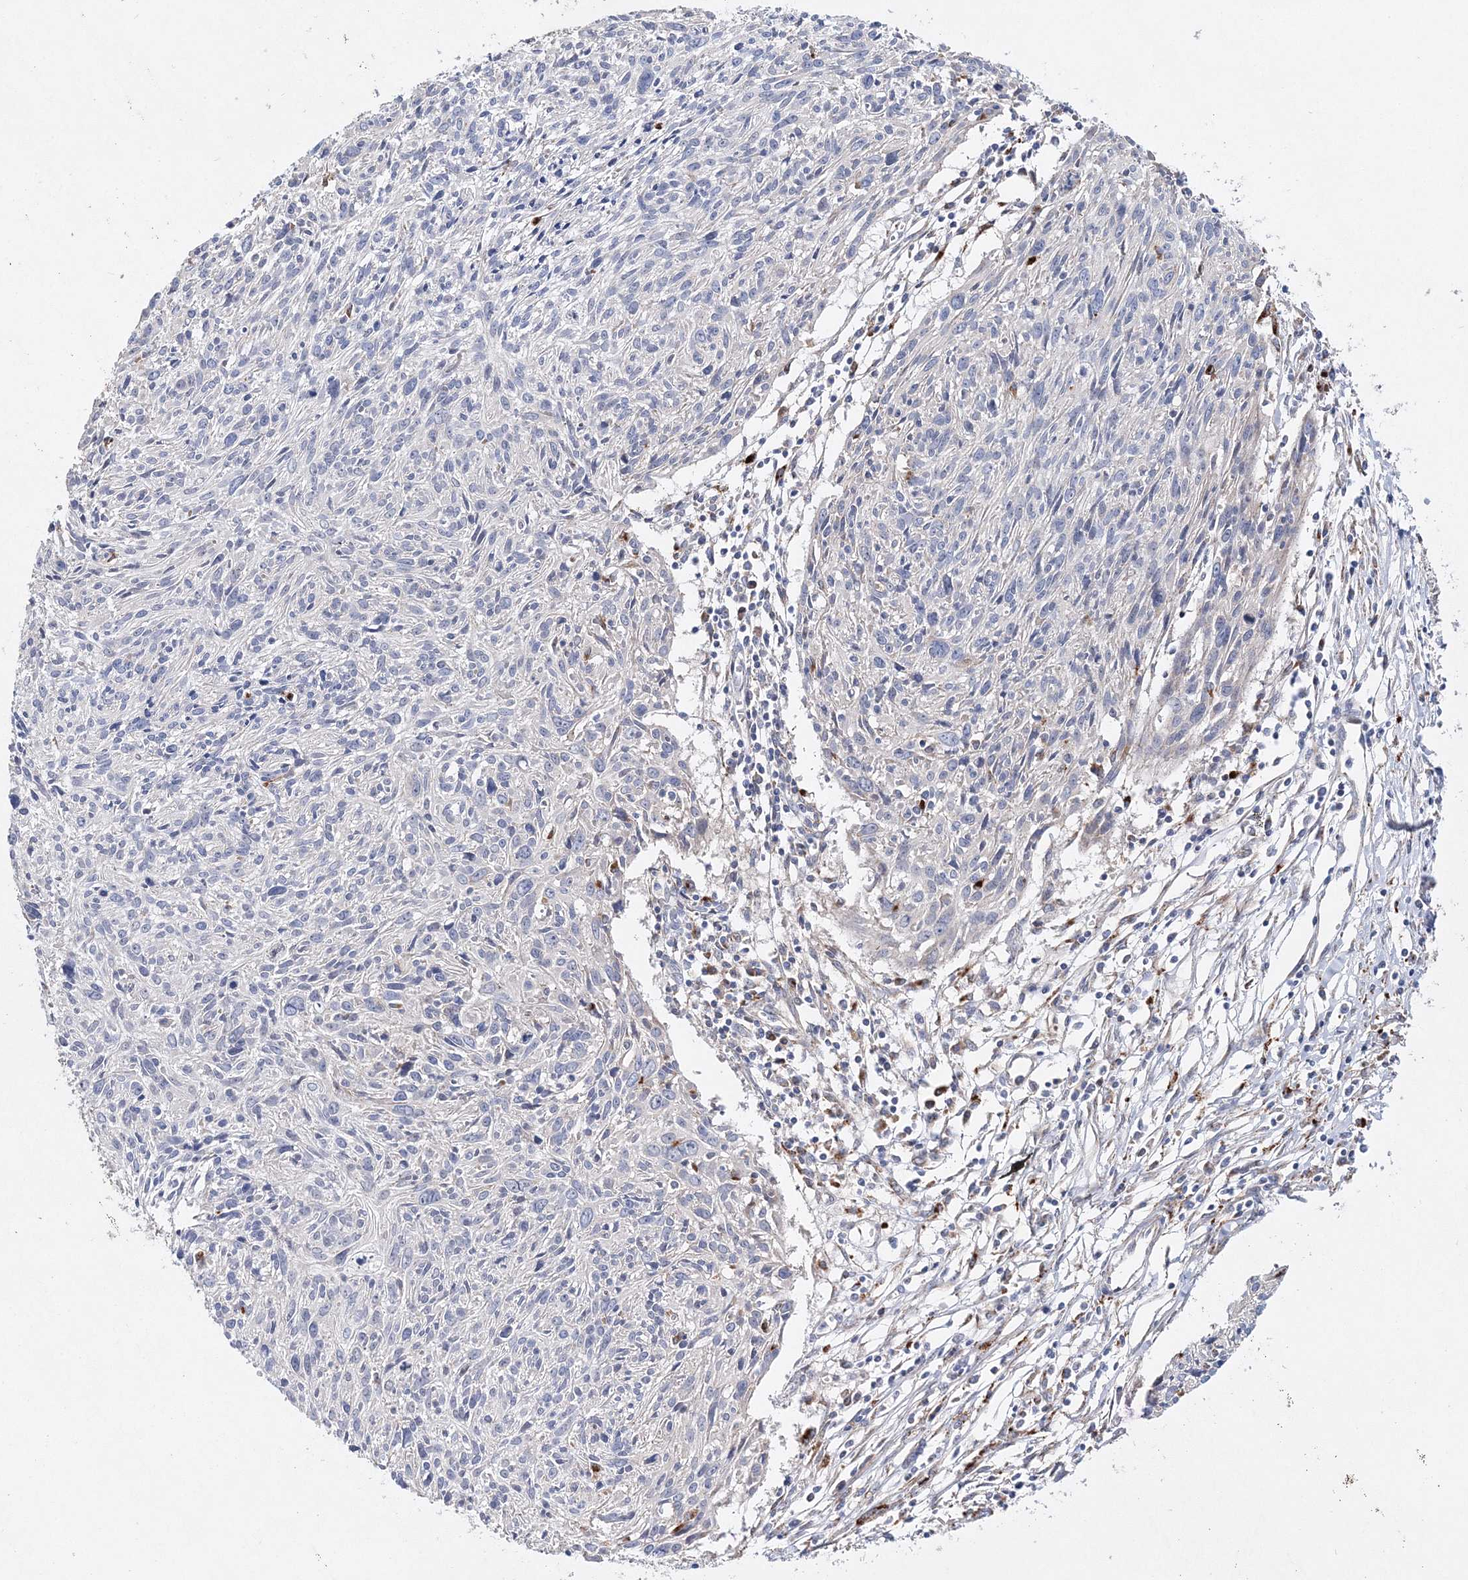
{"staining": {"intensity": "negative", "quantity": "none", "location": "none"}, "tissue": "cervical cancer", "cell_type": "Tumor cells", "image_type": "cancer", "snomed": [{"axis": "morphology", "description": "Squamous cell carcinoma, NOS"}, {"axis": "topography", "description": "Cervix"}], "caption": "Tumor cells are negative for protein expression in human cervical cancer. The staining was performed using DAB (3,3'-diaminobenzidine) to visualize the protein expression in brown, while the nuclei were stained in blue with hematoxylin (Magnification: 20x).", "gene": "C3orf38", "patient": {"sex": "female", "age": 51}}